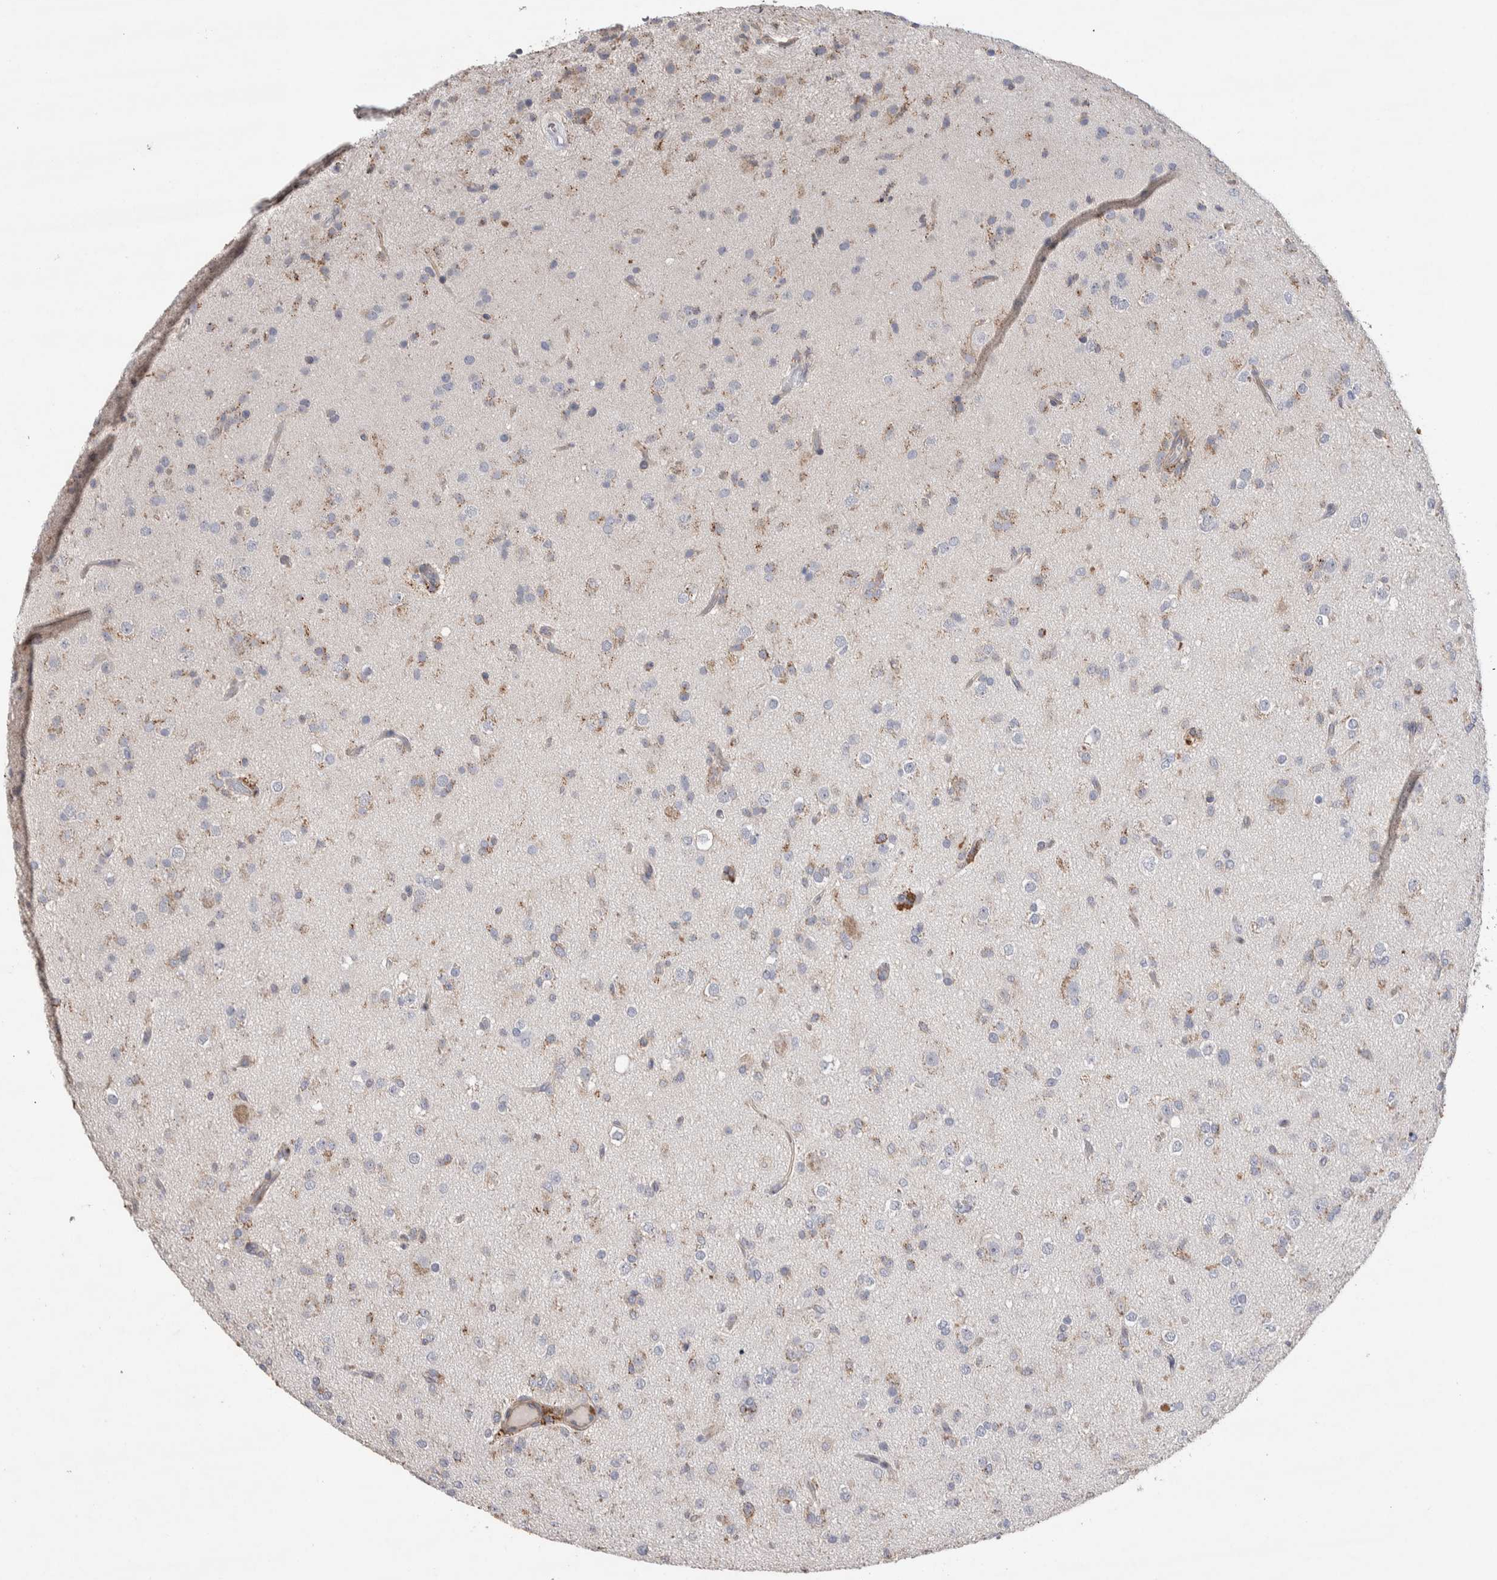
{"staining": {"intensity": "weak", "quantity": "25%-75%", "location": "cytoplasmic/membranous"}, "tissue": "glioma", "cell_type": "Tumor cells", "image_type": "cancer", "snomed": [{"axis": "morphology", "description": "Glioma, malignant, Low grade"}, {"axis": "topography", "description": "Brain"}], "caption": "Low-grade glioma (malignant) tissue displays weak cytoplasmic/membranous staining in about 25%-75% of tumor cells, visualized by immunohistochemistry. Immunohistochemistry stains the protein of interest in brown and the nuclei are stained blue.", "gene": "GCNA", "patient": {"sex": "male", "age": 65}}